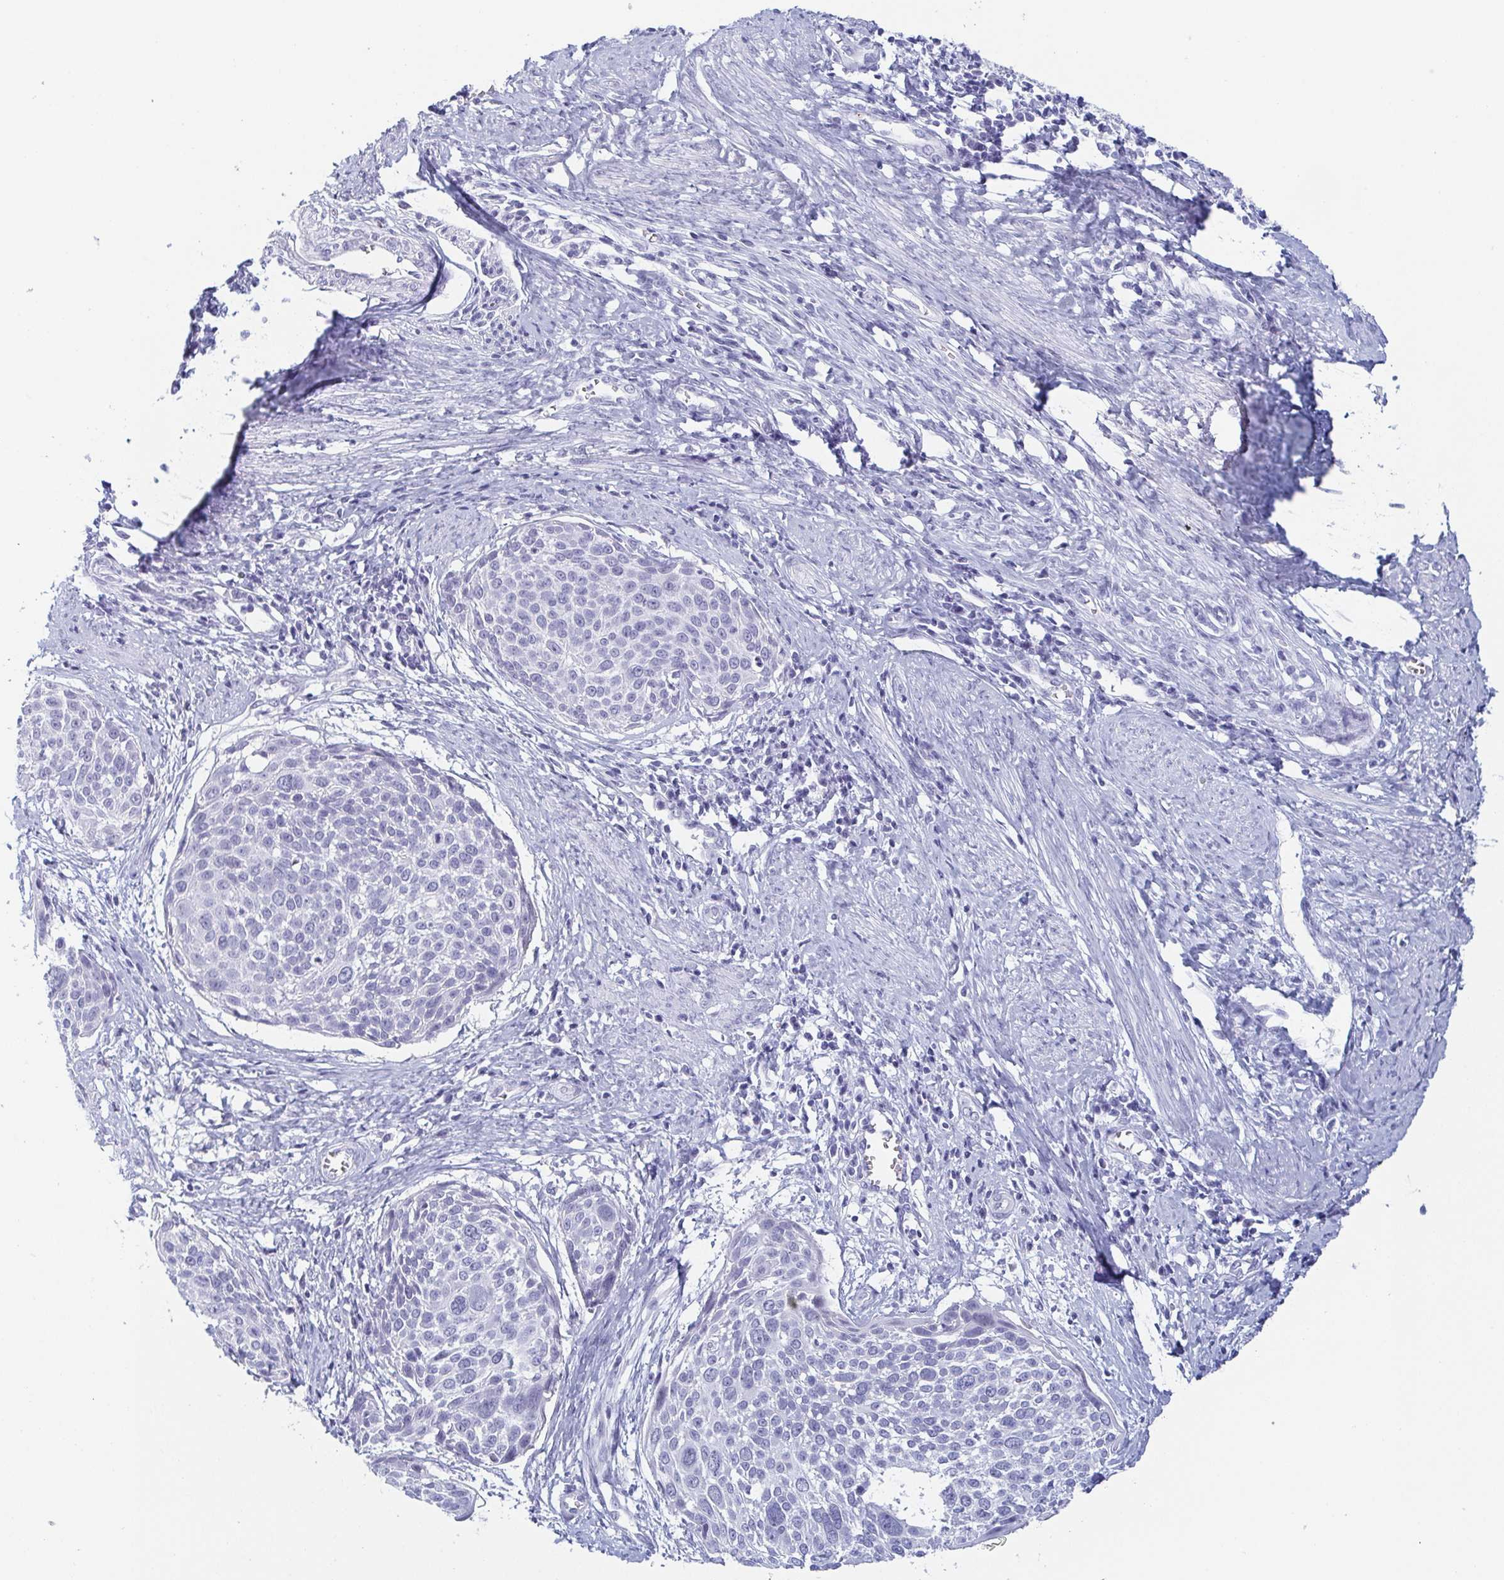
{"staining": {"intensity": "negative", "quantity": "none", "location": "none"}, "tissue": "cervical cancer", "cell_type": "Tumor cells", "image_type": "cancer", "snomed": [{"axis": "morphology", "description": "Squamous cell carcinoma, NOS"}, {"axis": "topography", "description": "Cervix"}], "caption": "This is an immunohistochemistry image of human cervical cancer. There is no staining in tumor cells.", "gene": "REG4", "patient": {"sex": "female", "age": 39}}